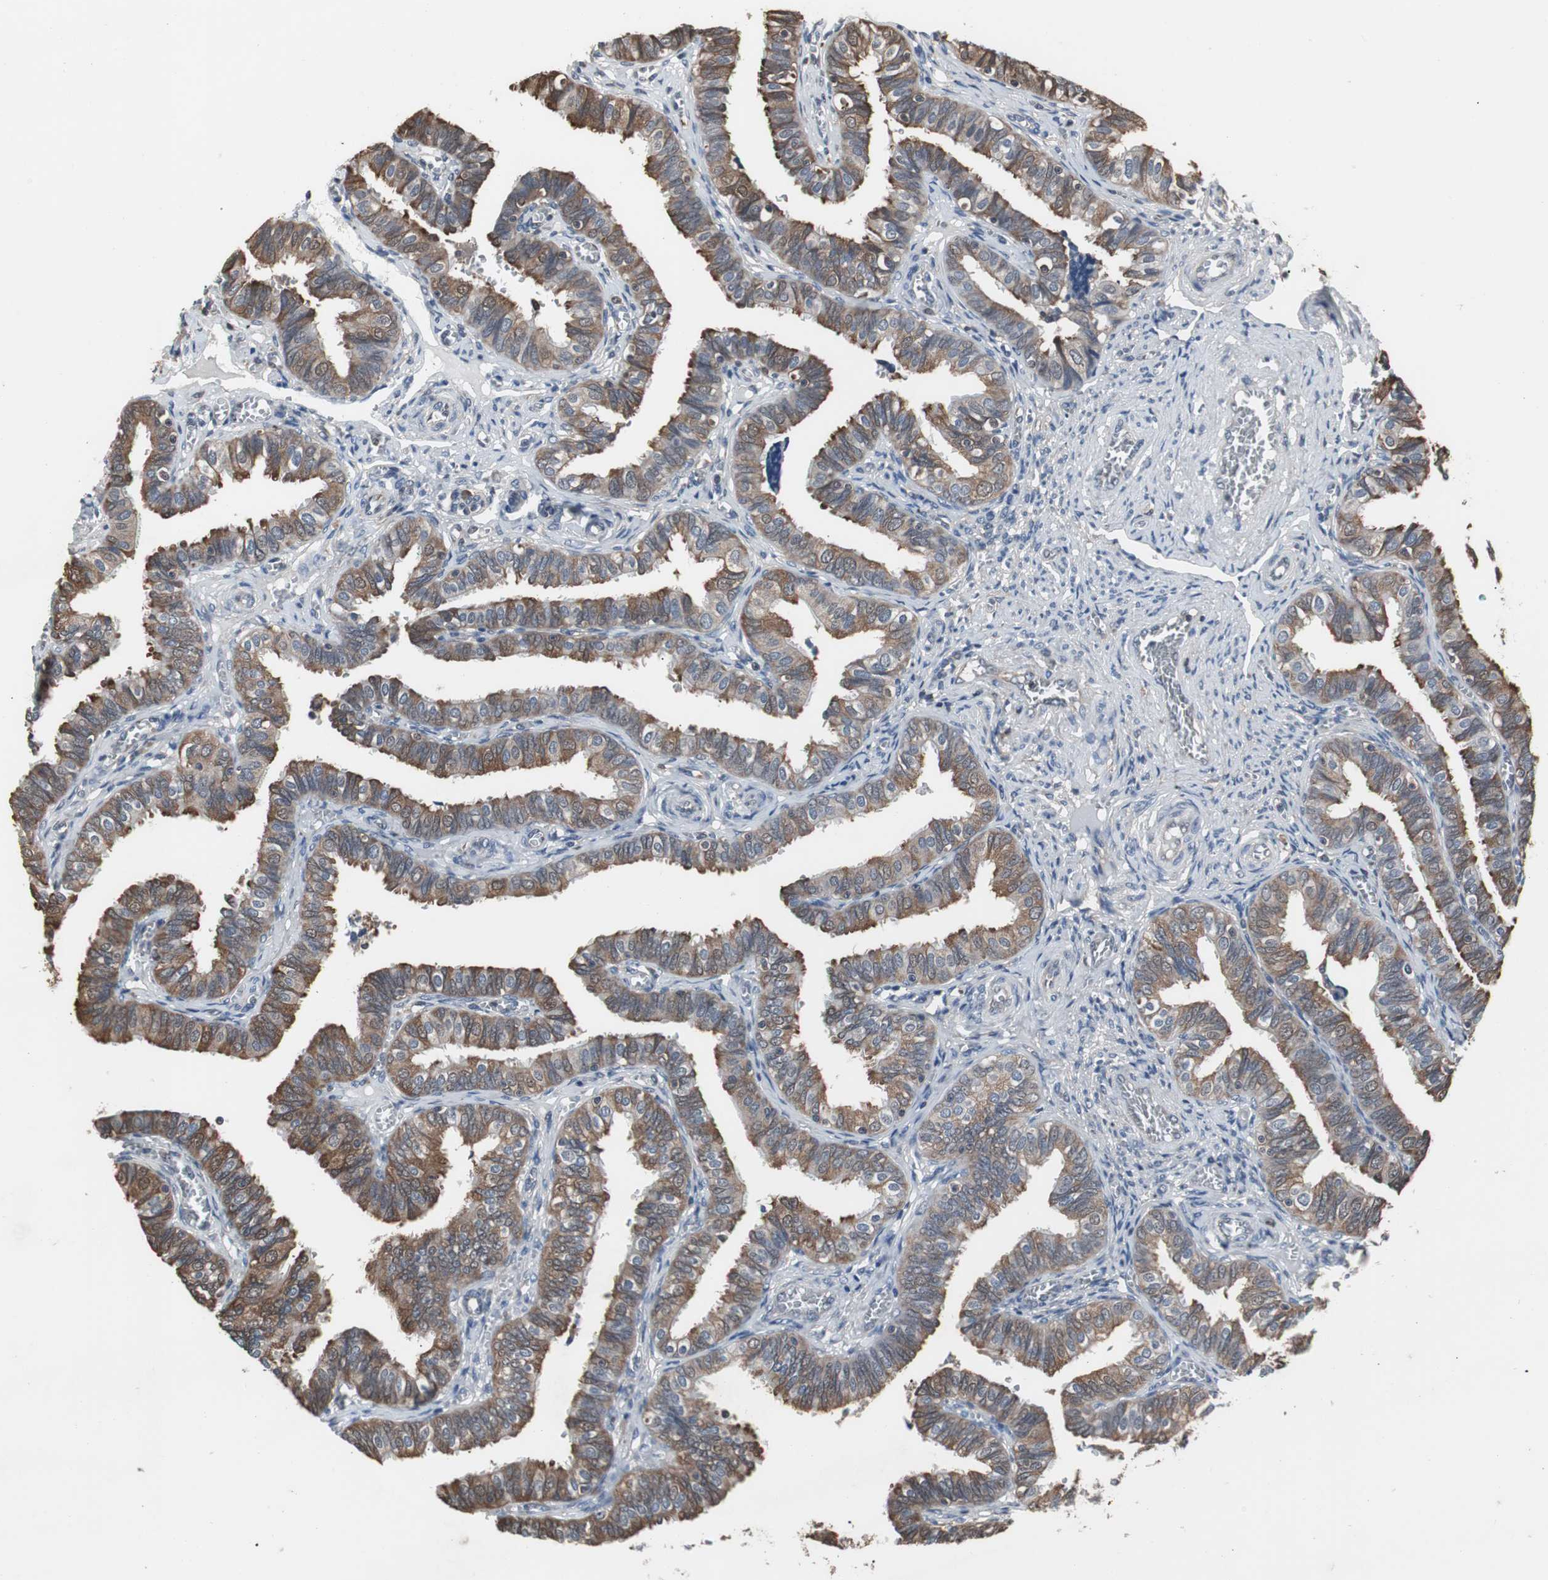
{"staining": {"intensity": "strong", "quantity": ">75%", "location": "cytoplasmic/membranous"}, "tissue": "fallopian tube", "cell_type": "Glandular cells", "image_type": "normal", "snomed": [{"axis": "morphology", "description": "Normal tissue, NOS"}, {"axis": "topography", "description": "Fallopian tube"}], "caption": "Human fallopian tube stained for a protein (brown) demonstrates strong cytoplasmic/membranous positive positivity in about >75% of glandular cells.", "gene": "ZSCAN22", "patient": {"sex": "female", "age": 46}}